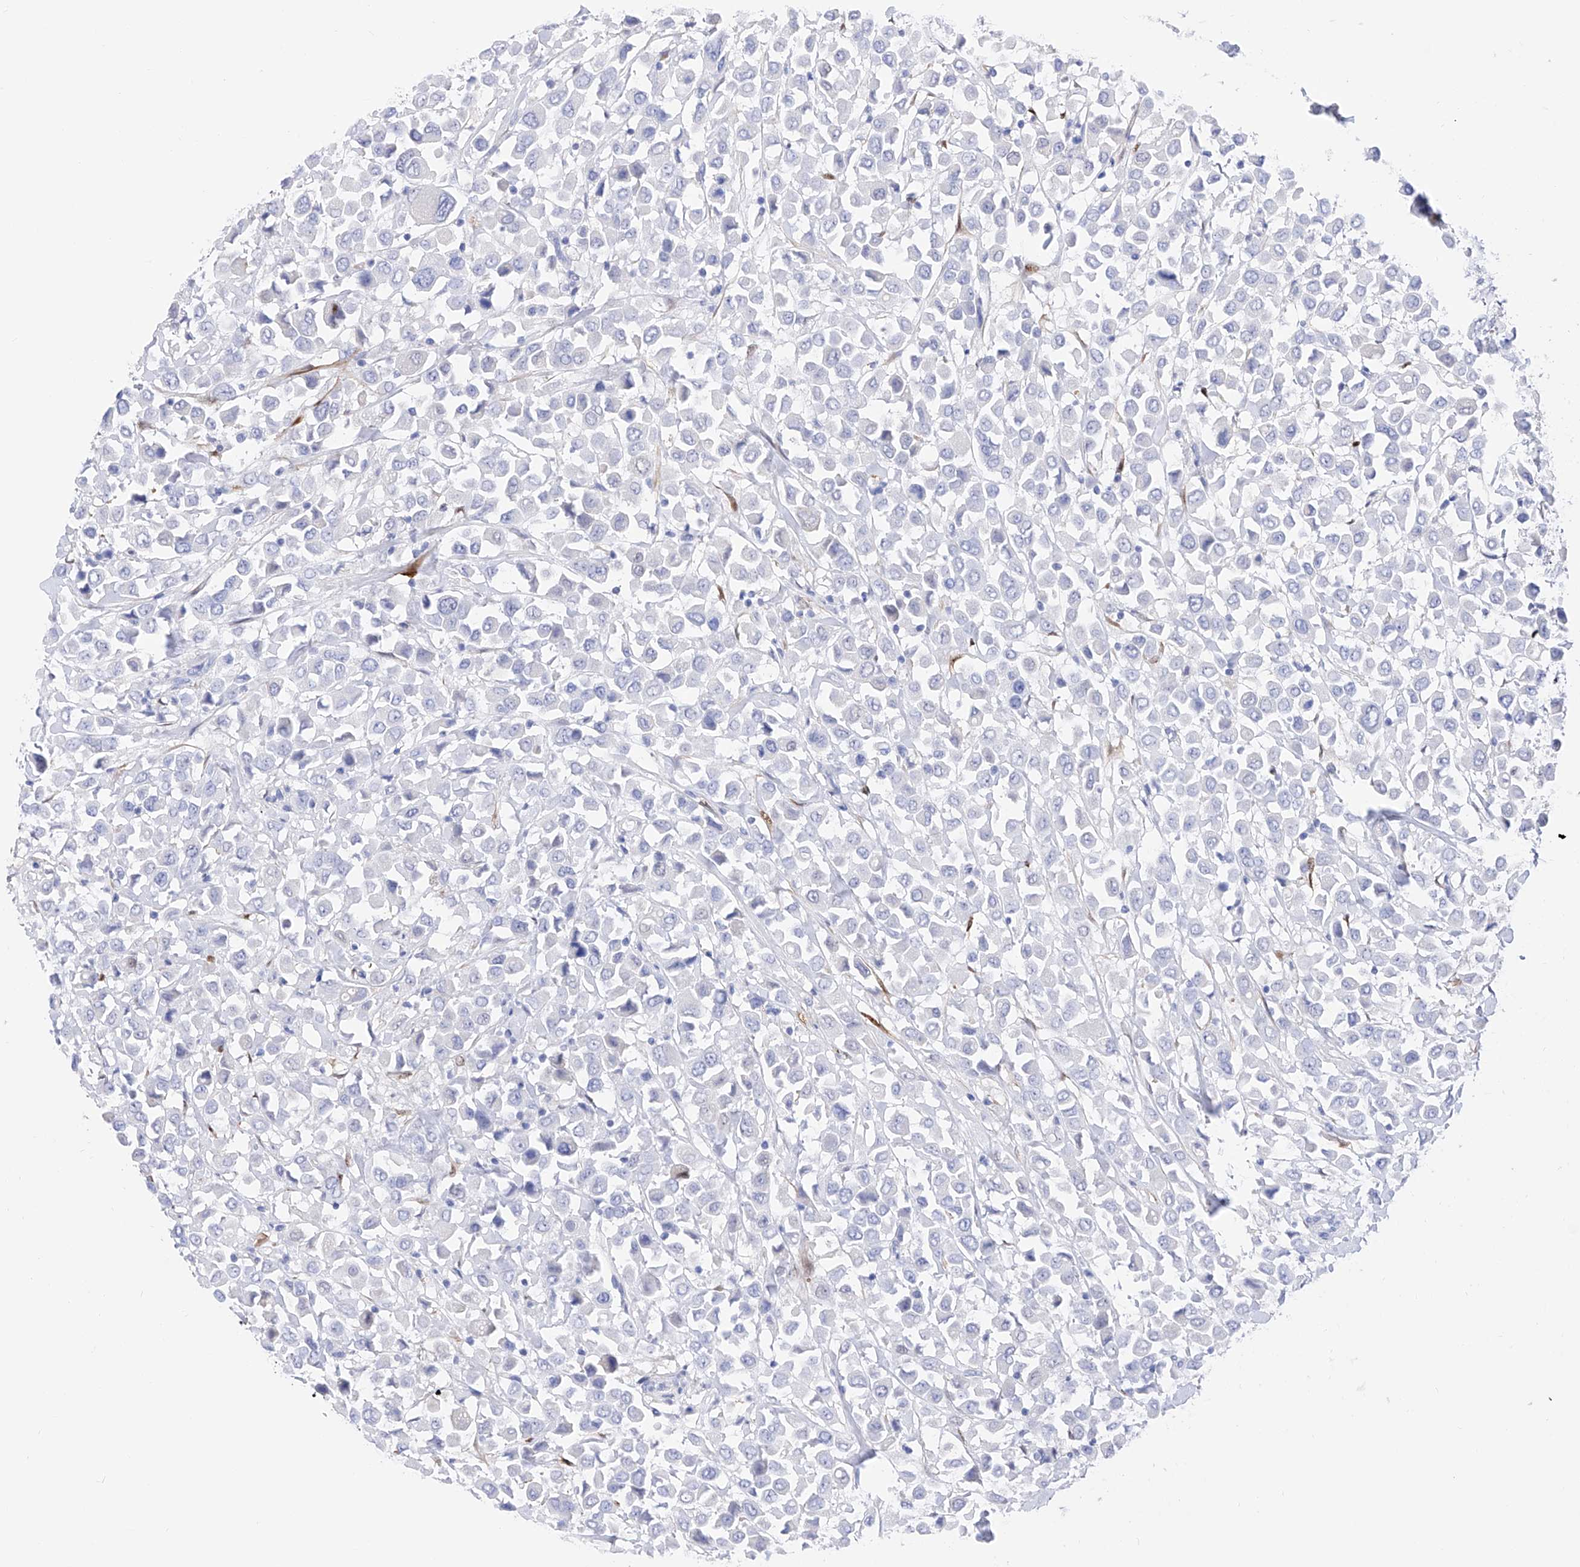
{"staining": {"intensity": "negative", "quantity": "none", "location": "none"}, "tissue": "breast cancer", "cell_type": "Tumor cells", "image_type": "cancer", "snomed": [{"axis": "morphology", "description": "Duct carcinoma"}, {"axis": "topography", "description": "Breast"}], "caption": "A high-resolution histopathology image shows IHC staining of breast cancer (intraductal carcinoma), which demonstrates no significant expression in tumor cells.", "gene": "TRPC7", "patient": {"sex": "female", "age": 61}}